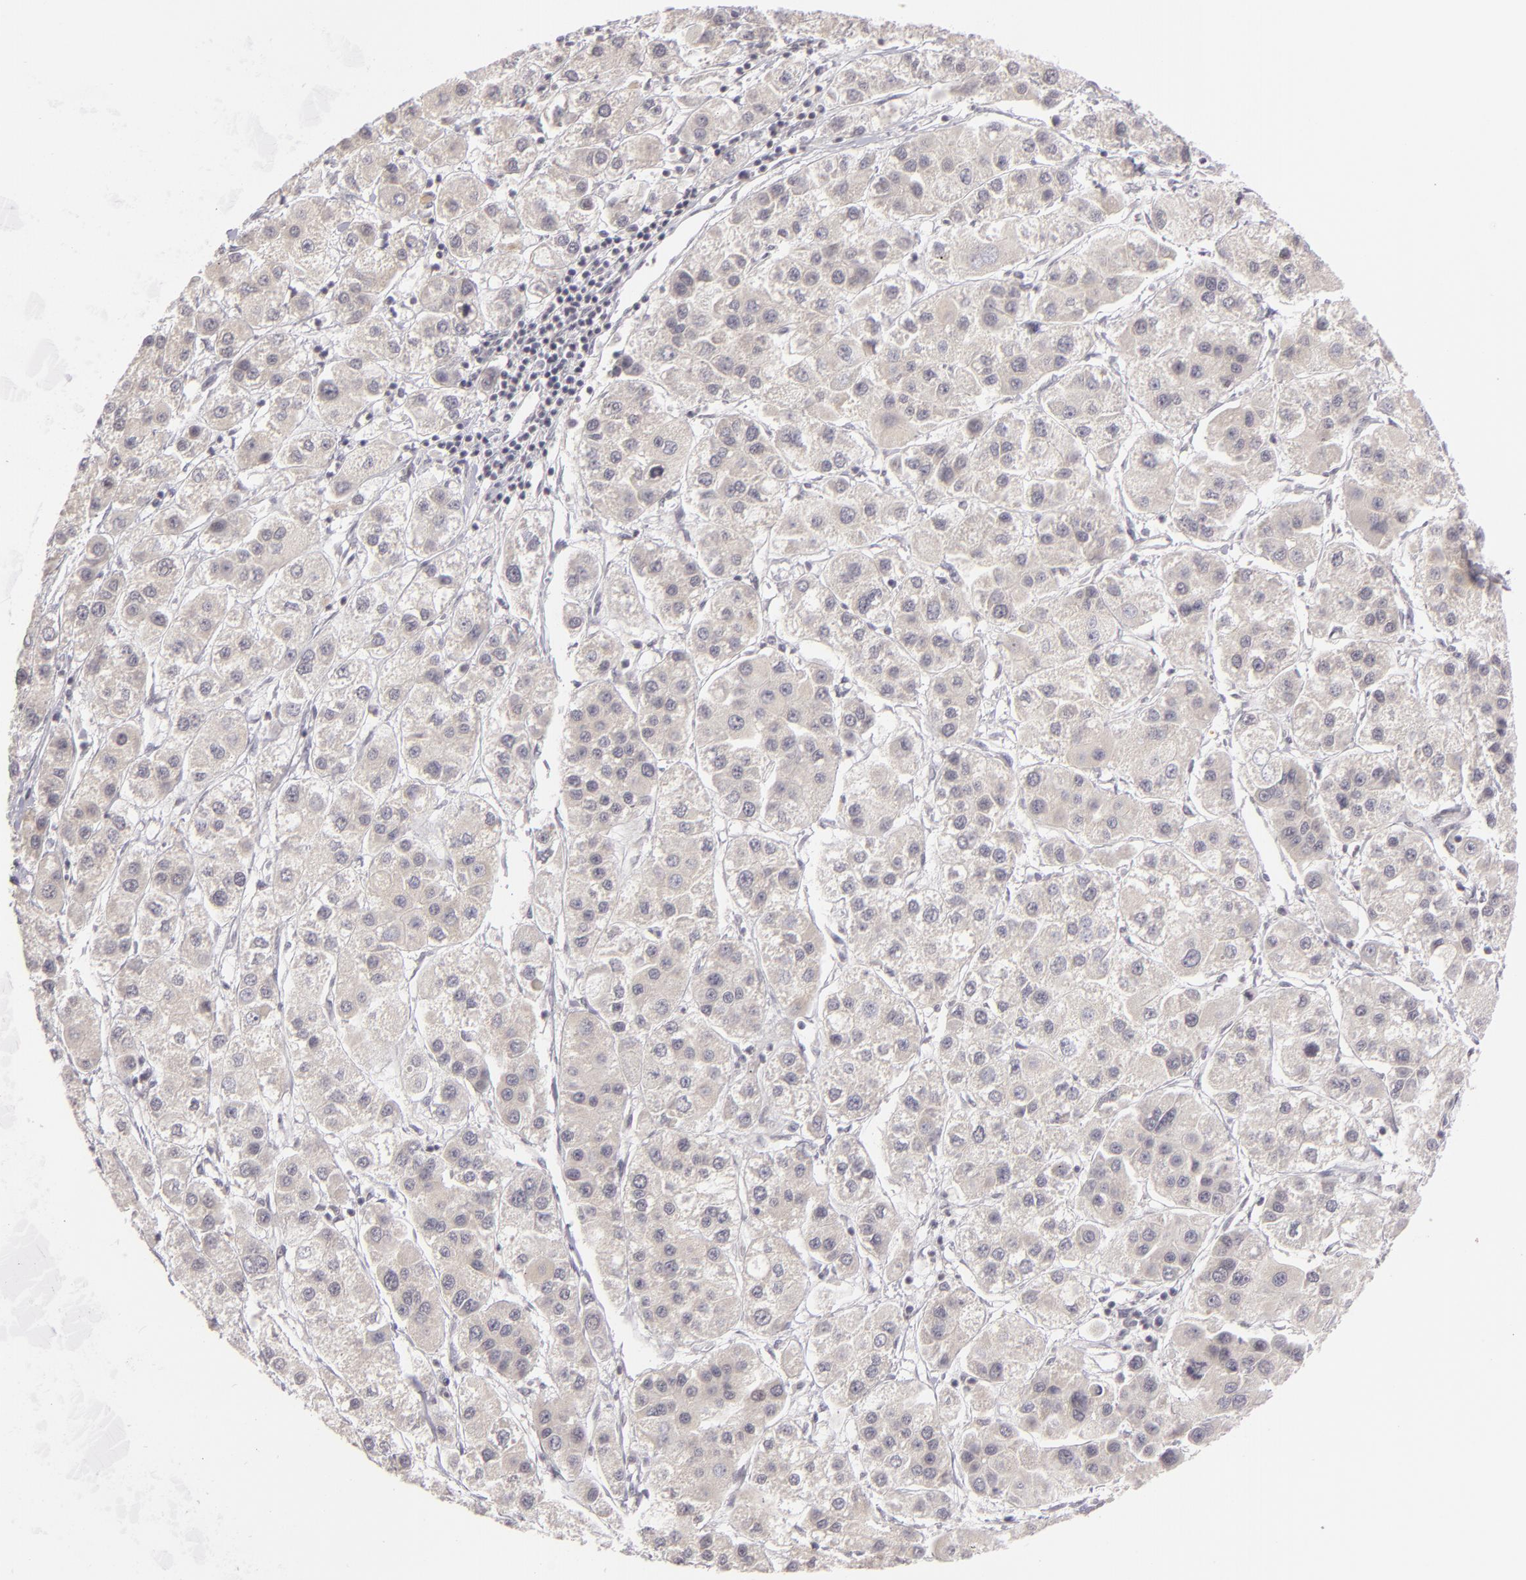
{"staining": {"intensity": "negative", "quantity": "none", "location": "none"}, "tissue": "liver cancer", "cell_type": "Tumor cells", "image_type": "cancer", "snomed": [{"axis": "morphology", "description": "Carcinoma, Hepatocellular, NOS"}, {"axis": "topography", "description": "Liver"}], "caption": "Tumor cells show no significant staining in liver cancer. Nuclei are stained in blue.", "gene": "AKAP6", "patient": {"sex": "female", "age": 85}}